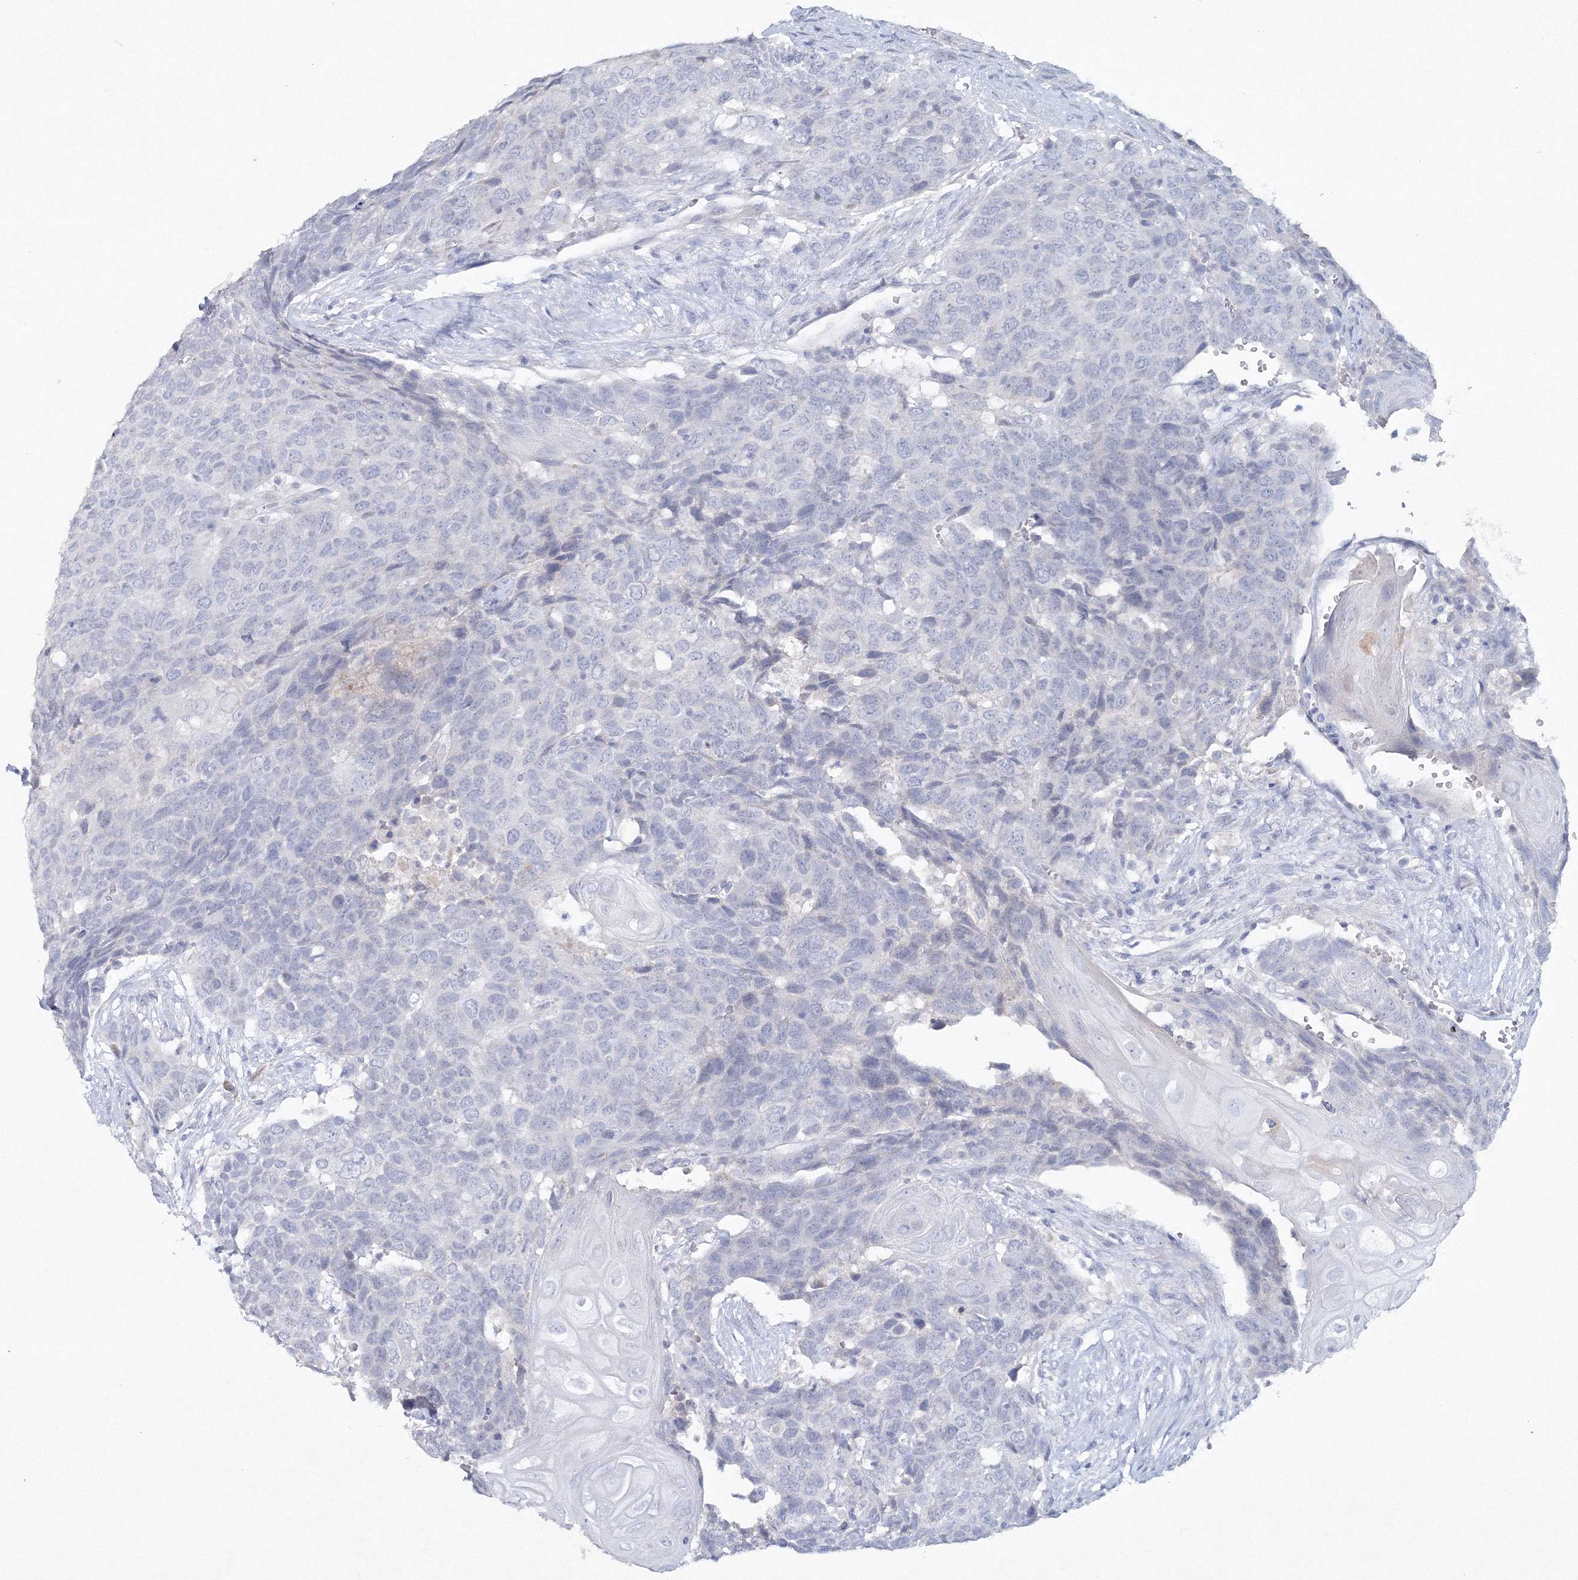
{"staining": {"intensity": "negative", "quantity": "none", "location": "none"}, "tissue": "head and neck cancer", "cell_type": "Tumor cells", "image_type": "cancer", "snomed": [{"axis": "morphology", "description": "Squamous cell carcinoma, NOS"}, {"axis": "topography", "description": "Head-Neck"}], "caption": "Immunohistochemistry of human head and neck cancer (squamous cell carcinoma) reveals no positivity in tumor cells.", "gene": "GCKR", "patient": {"sex": "male", "age": 66}}